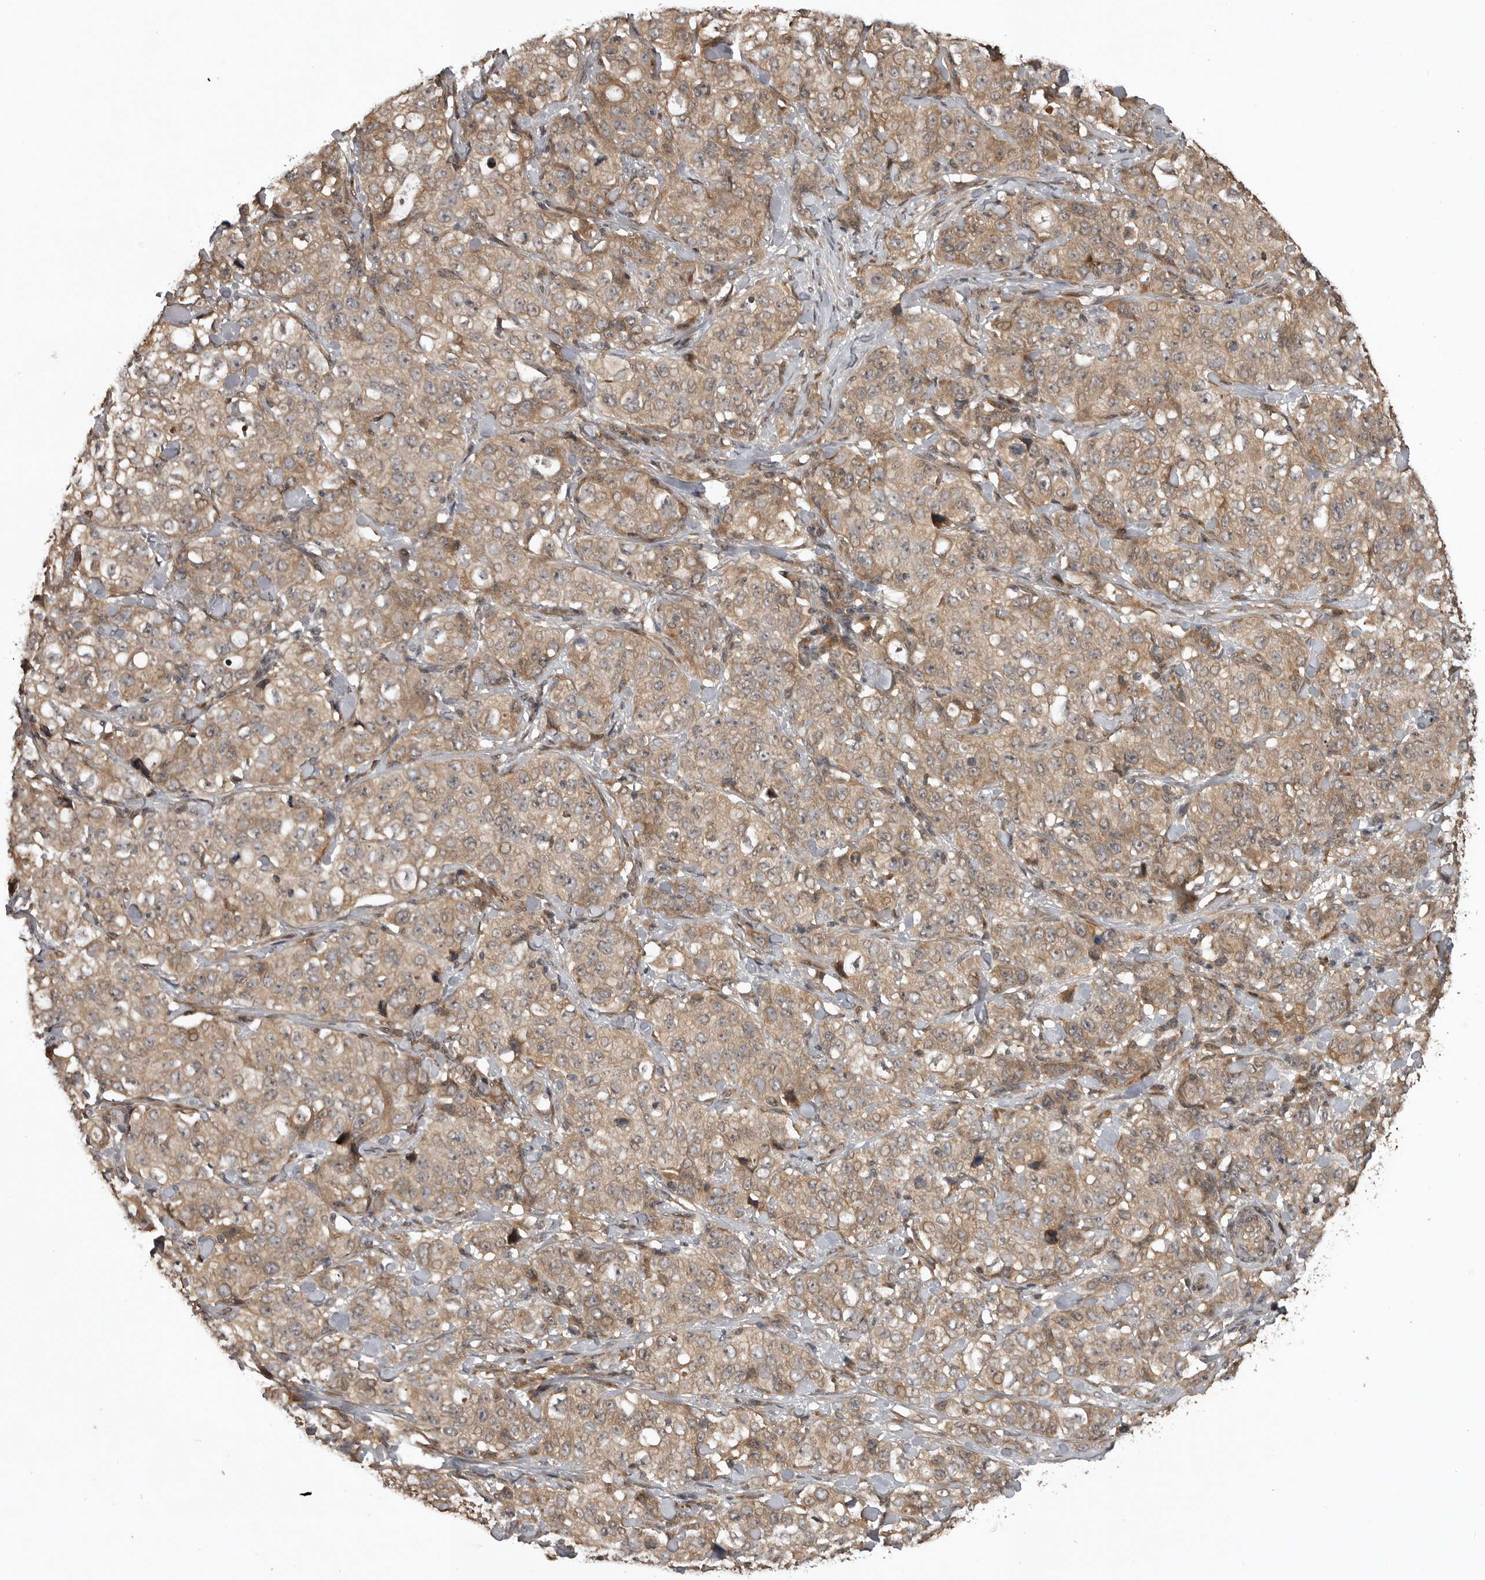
{"staining": {"intensity": "weak", "quantity": ">75%", "location": "cytoplasmic/membranous"}, "tissue": "stomach cancer", "cell_type": "Tumor cells", "image_type": "cancer", "snomed": [{"axis": "morphology", "description": "Adenocarcinoma, NOS"}, {"axis": "topography", "description": "Stomach"}], "caption": "IHC staining of stomach adenocarcinoma, which exhibits low levels of weak cytoplasmic/membranous expression in approximately >75% of tumor cells indicating weak cytoplasmic/membranous protein positivity. The staining was performed using DAB (3,3'-diaminobenzidine) (brown) for protein detection and nuclei were counterstained in hematoxylin (blue).", "gene": "AKAP7", "patient": {"sex": "male", "age": 48}}